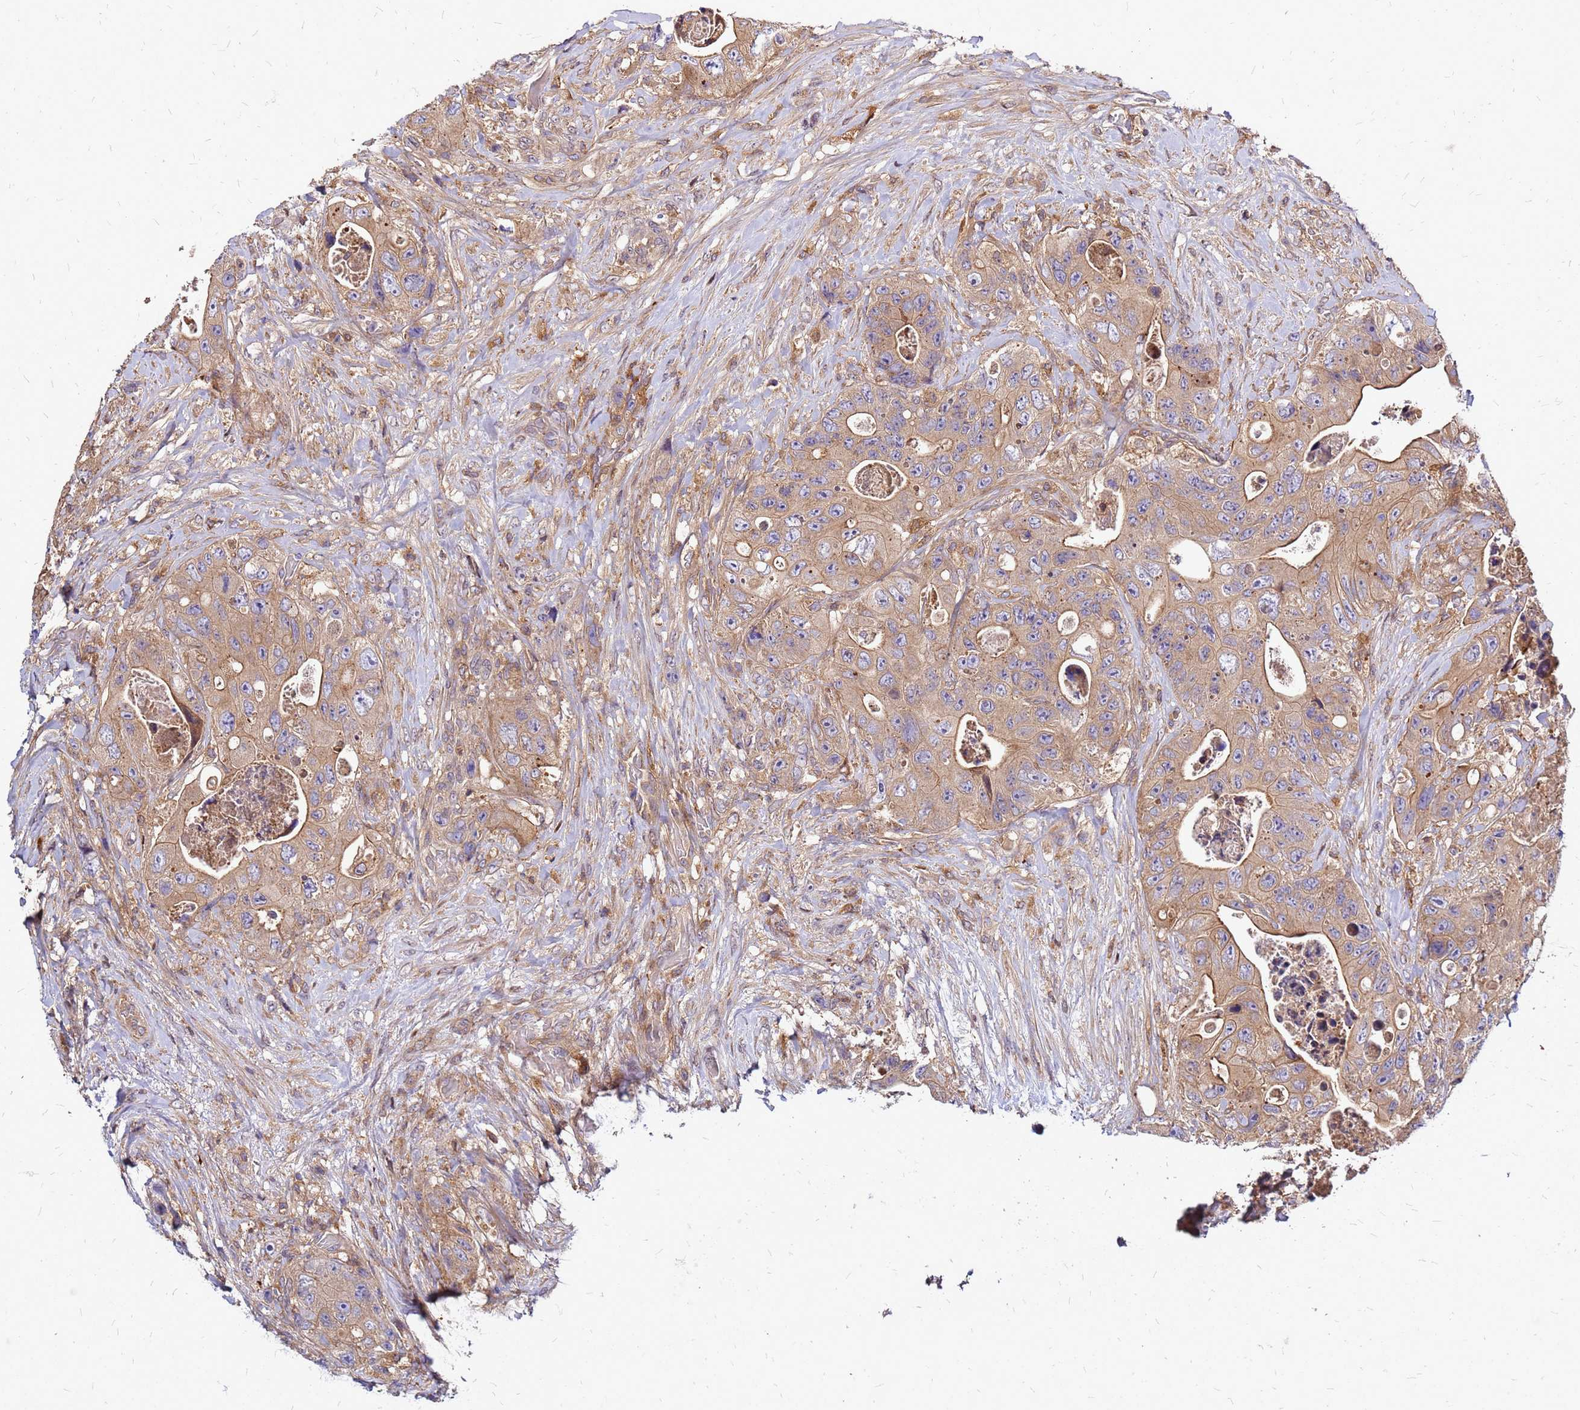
{"staining": {"intensity": "moderate", "quantity": ">75%", "location": "cytoplasmic/membranous"}, "tissue": "colorectal cancer", "cell_type": "Tumor cells", "image_type": "cancer", "snomed": [{"axis": "morphology", "description": "Adenocarcinoma, NOS"}, {"axis": "topography", "description": "Colon"}], "caption": "Colorectal adenocarcinoma stained for a protein demonstrates moderate cytoplasmic/membranous positivity in tumor cells.", "gene": "CYBC1", "patient": {"sex": "female", "age": 46}}